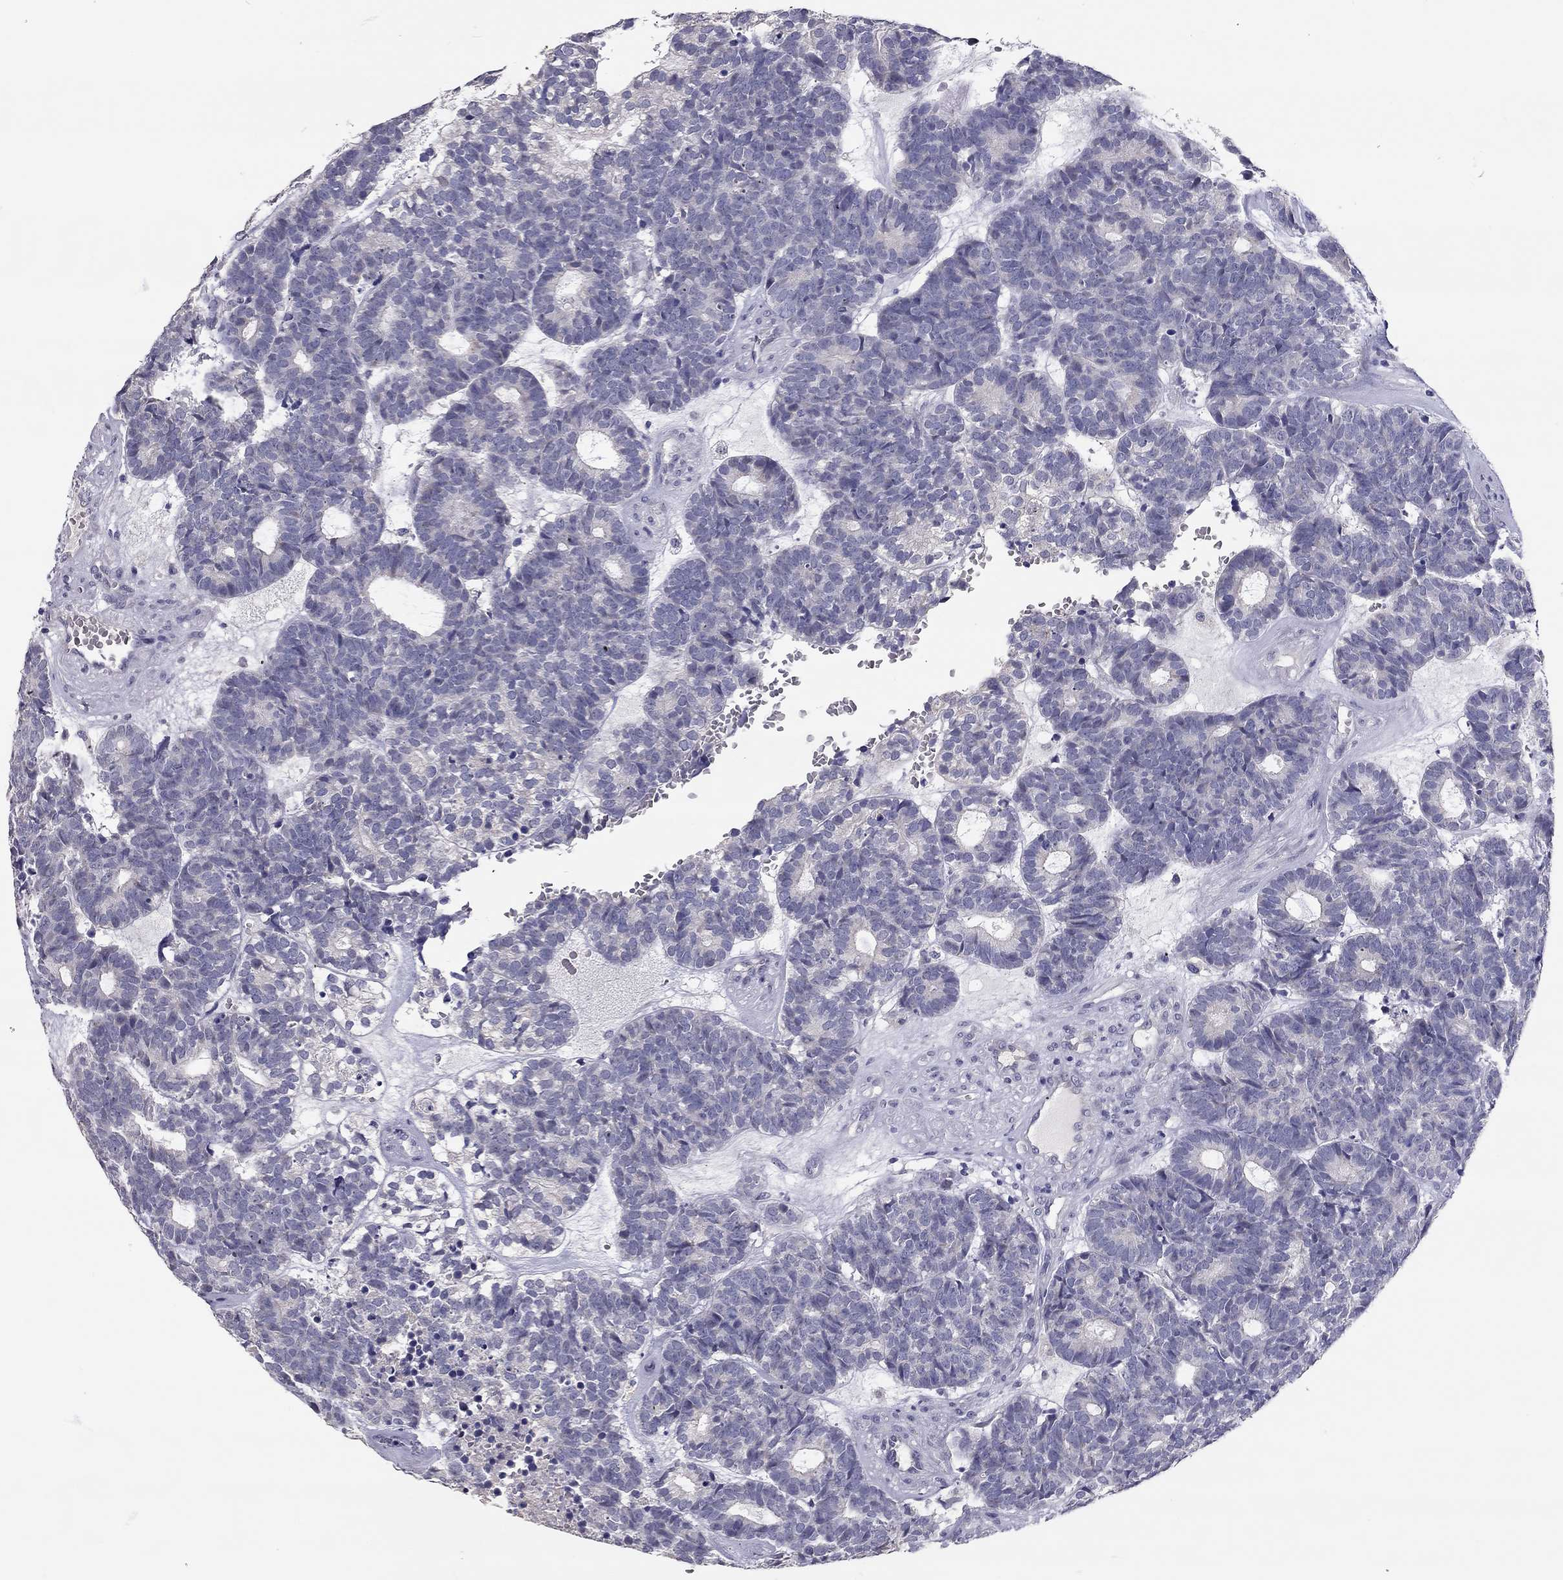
{"staining": {"intensity": "negative", "quantity": "none", "location": "none"}, "tissue": "head and neck cancer", "cell_type": "Tumor cells", "image_type": "cancer", "snomed": [{"axis": "morphology", "description": "Adenocarcinoma, NOS"}, {"axis": "topography", "description": "Head-Neck"}], "caption": "High power microscopy photomicrograph of an IHC photomicrograph of head and neck adenocarcinoma, revealing no significant staining in tumor cells. (DAB IHC with hematoxylin counter stain).", "gene": "SCARB1", "patient": {"sex": "female", "age": 81}}